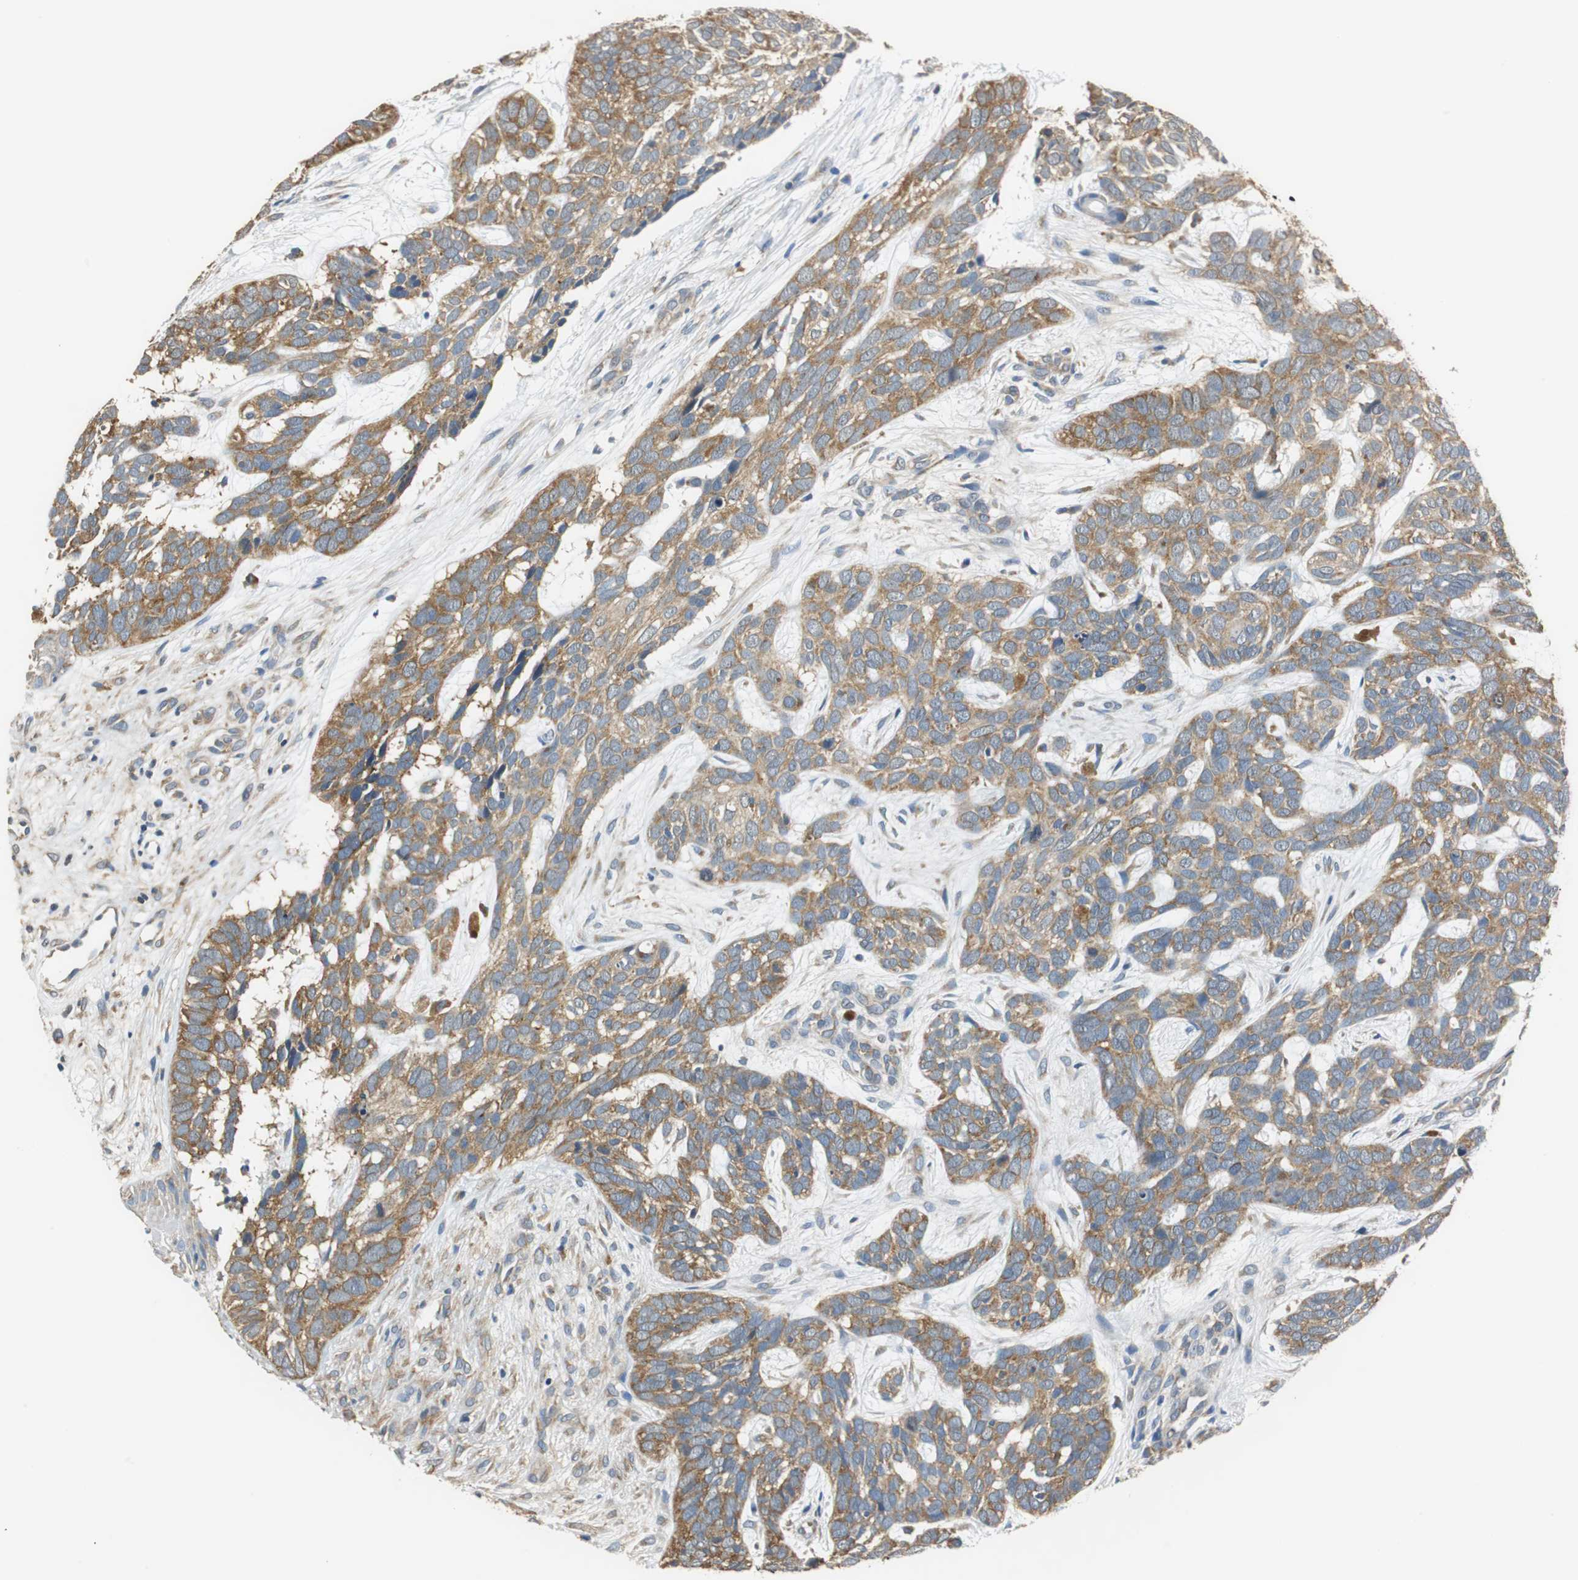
{"staining": {"intensity": "moderate", "quantity": ">75%", "location": "cytoplasmic/membranous"}, "tissue": "skin cancer", "cell_type": "Tumor cells", "image_type": "cancer", "snomed": [{"axis": "morphology", "description": "Basal cell carcinoma"}, {"axis": "topography", "description": "Skin"}], "caption": "Immunohistochemistry (IHC) (DAB (3,3'-diaminobenzidine)) staining of skin cancer exhibits moderate cytoplasmic/membranous protein positivity in about >75% of tumor cells.", "gene": "CNOT3", "patient": {"sex": "male", "age": 87}}